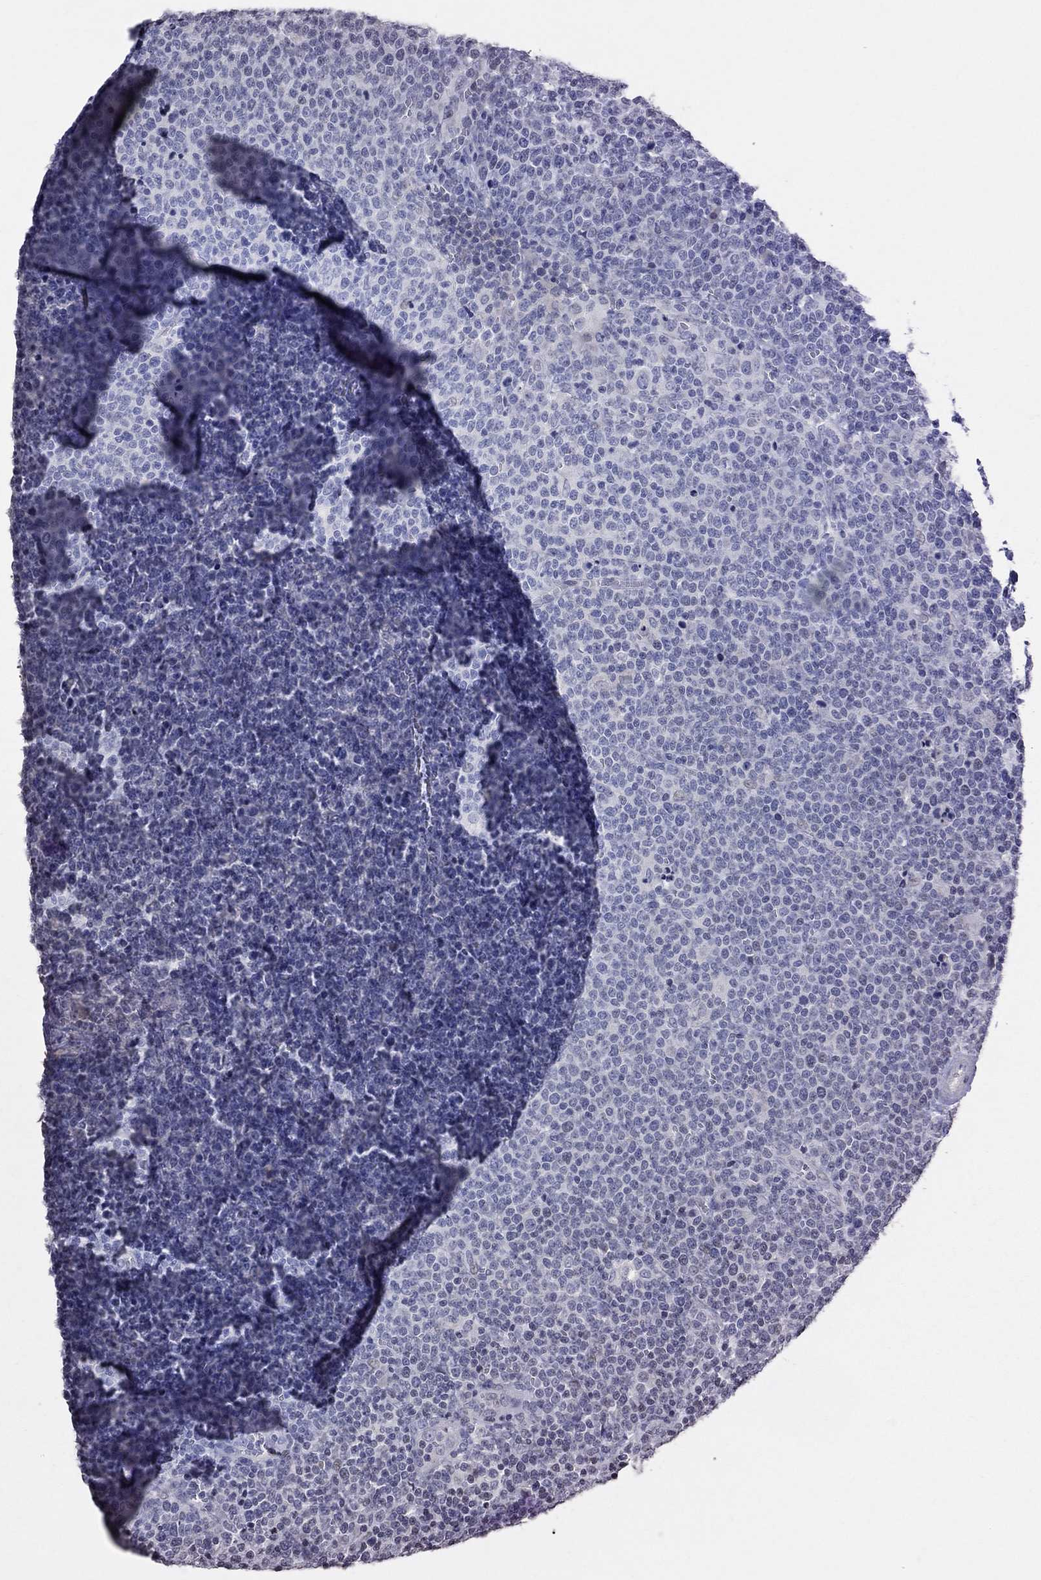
{"staining": {"intensity": "negative", "quantity": "none", "location": "none"}, "tissue": "lymphoma", "cell_type": "Tumor cells", "image_type": "cancer", "snomed": [{"axis": "morphology", "description": "Malignant lymphoma, non-Hodgkin's type, High grade"}, {"axis": "topography", "description": "Lymph node"}], "caption": "IHC image of neoplastic tissue: lymphoma stained with DAB (3,3'-diaminobenzidine) exhibits no significant protein staining in tumor cells.", "gene": "TSHB", "patient": {"sex": "male", "age": 61}}